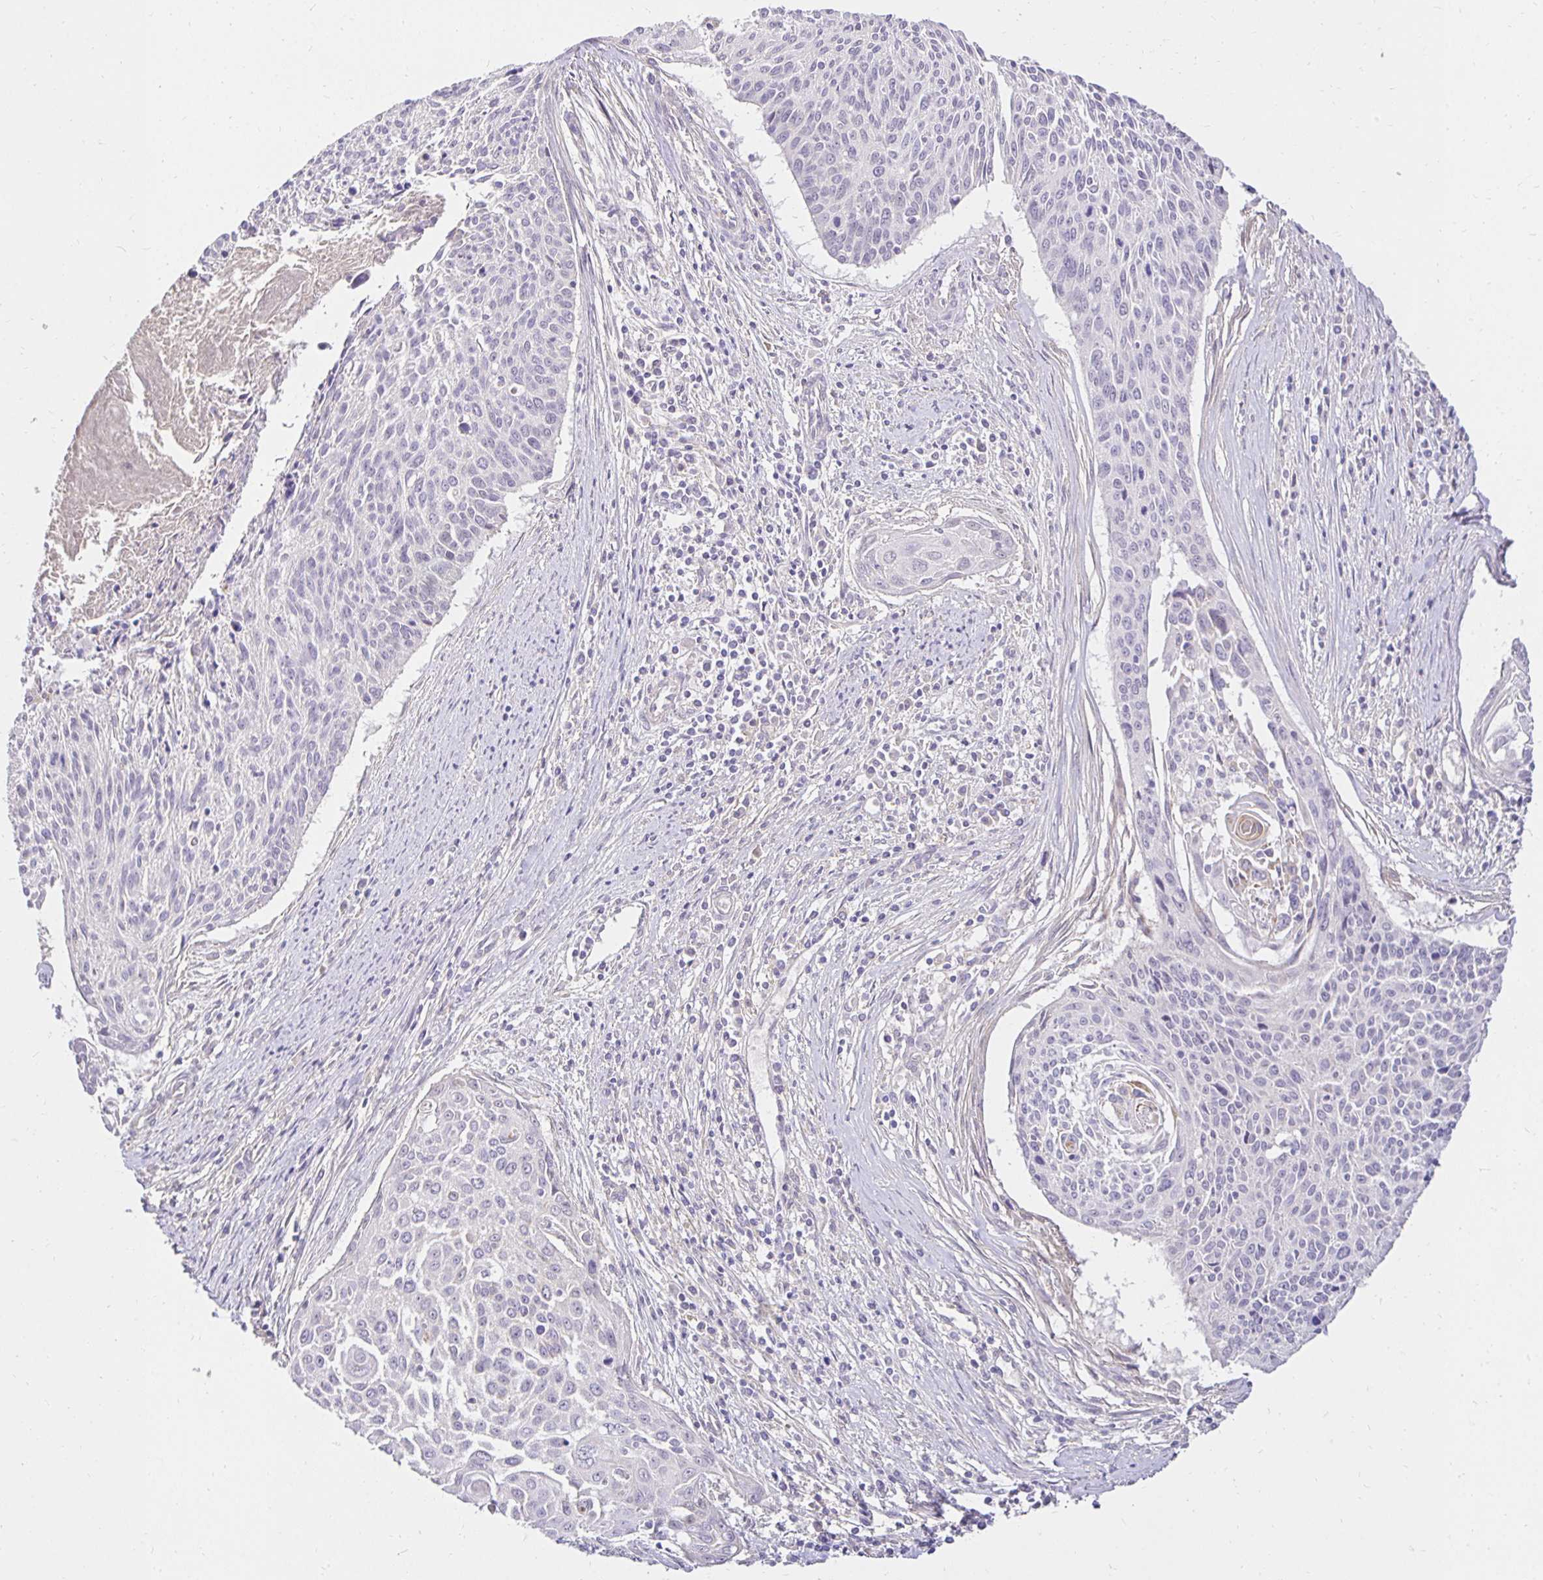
{"staining": {"intensity": "negative", "quantity": "none", "location": "none"}, "tissue": "cervical cancer", "cell_type": "Tumor cells", "image_type": "cancer", "snomed": [{"axis": "morphology", "description": "Squamous cell carcinoma, NOS"}, {"axis": "topography", "description": "Cervix"}], "caption": "This micrograph is of cervical cancer stained with IHC to label a protein in brown with the nuclei are counter-stained blue. There is no positivity in tumor cells.", "gene": "PNPLA3", "patient": {"sex": "female", "age": 55}}